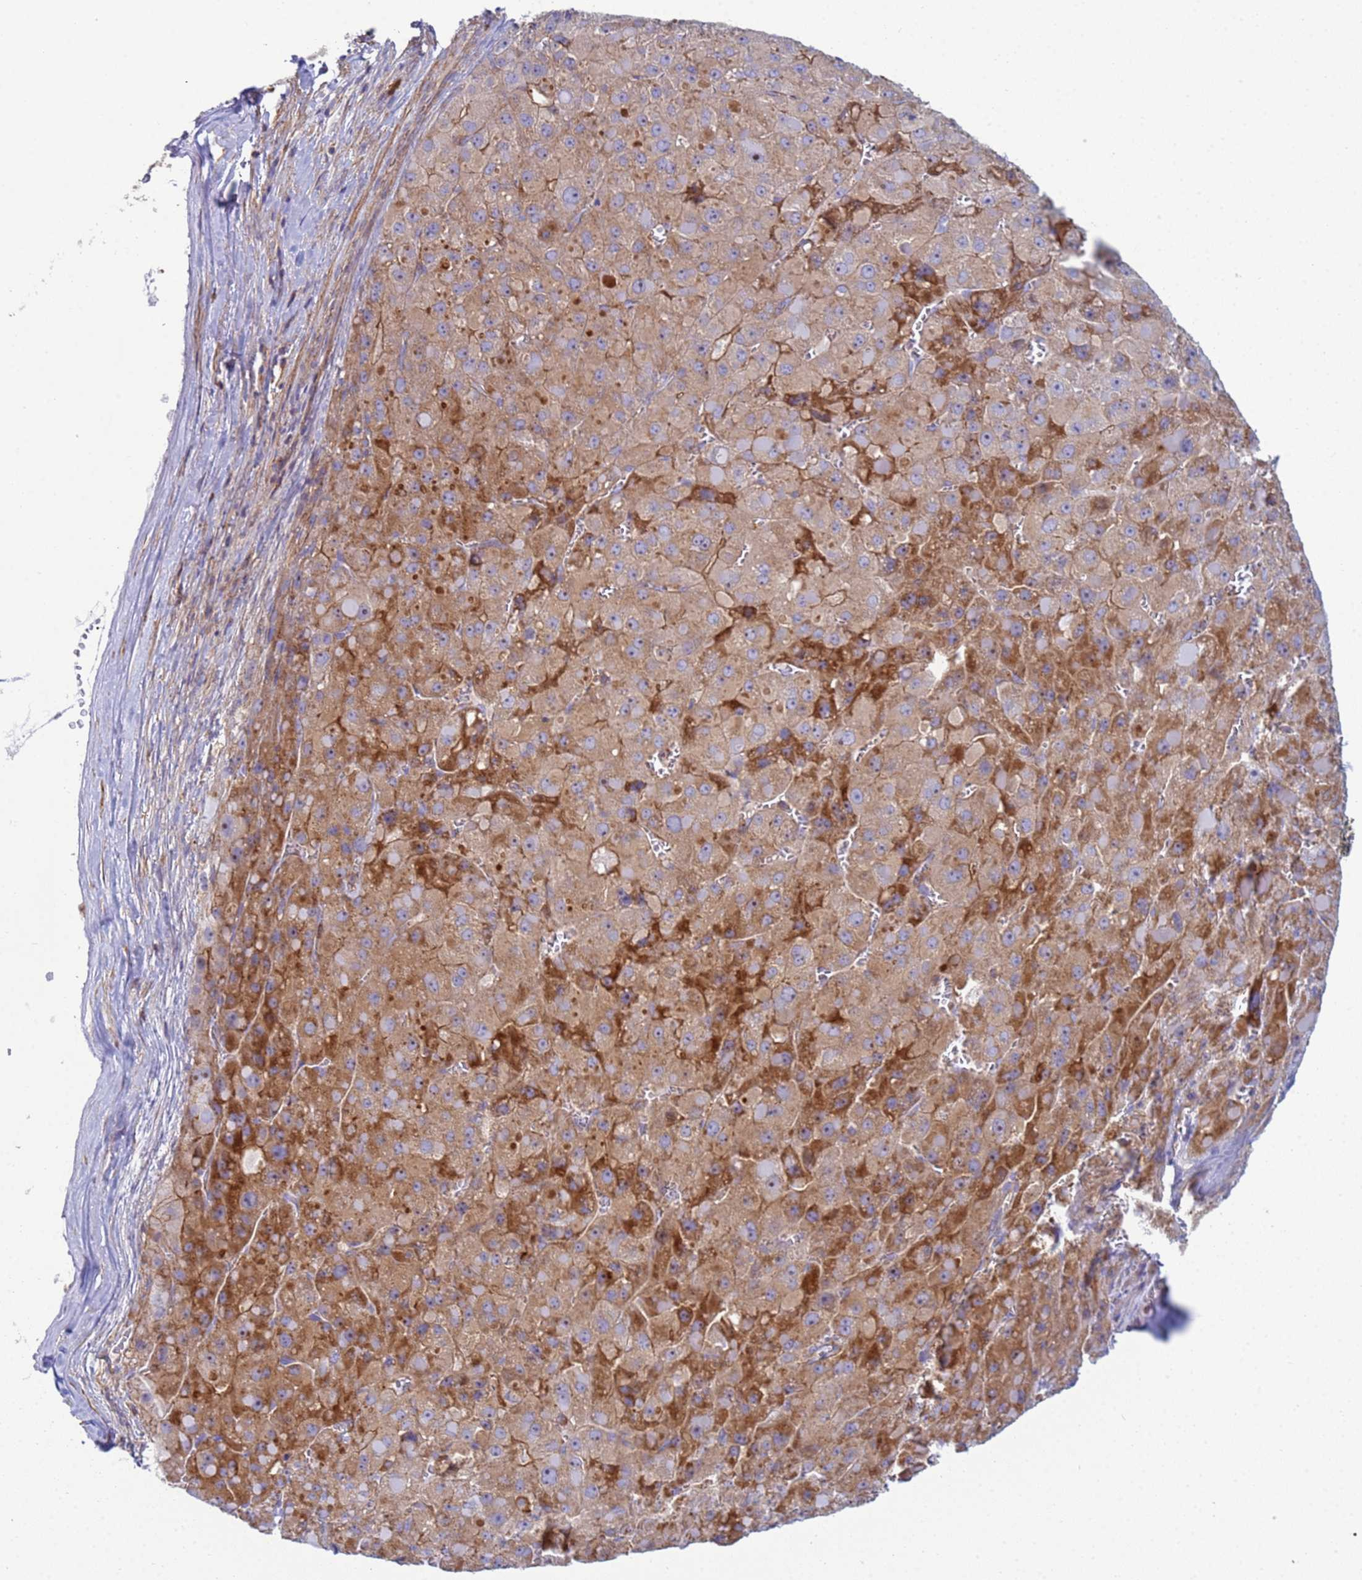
{"staining": {"intensity": "moderate", "quantity": ">75%", "location": "cytoplasmic/membranous"}, "tissue": "liver cancer", "cell_type": "Tumor cells", "image_type": "cancer", "snomed": [{"axis": "morphology", "description": "Carcinoma, Hepatocellular, NOS"}, {"axis": "topography", "description": "Liver"}], "caption": "DAB (3,3'-diaminobenzidine) immunohistochemical staining of human liver hepatocellular carcinoma exhibits moderate cytoplasmic/membranous protein expression in about >75% of tumor cells.", "gene": "ZNG1B", "patient": {"sex": "female", "age": 73}}